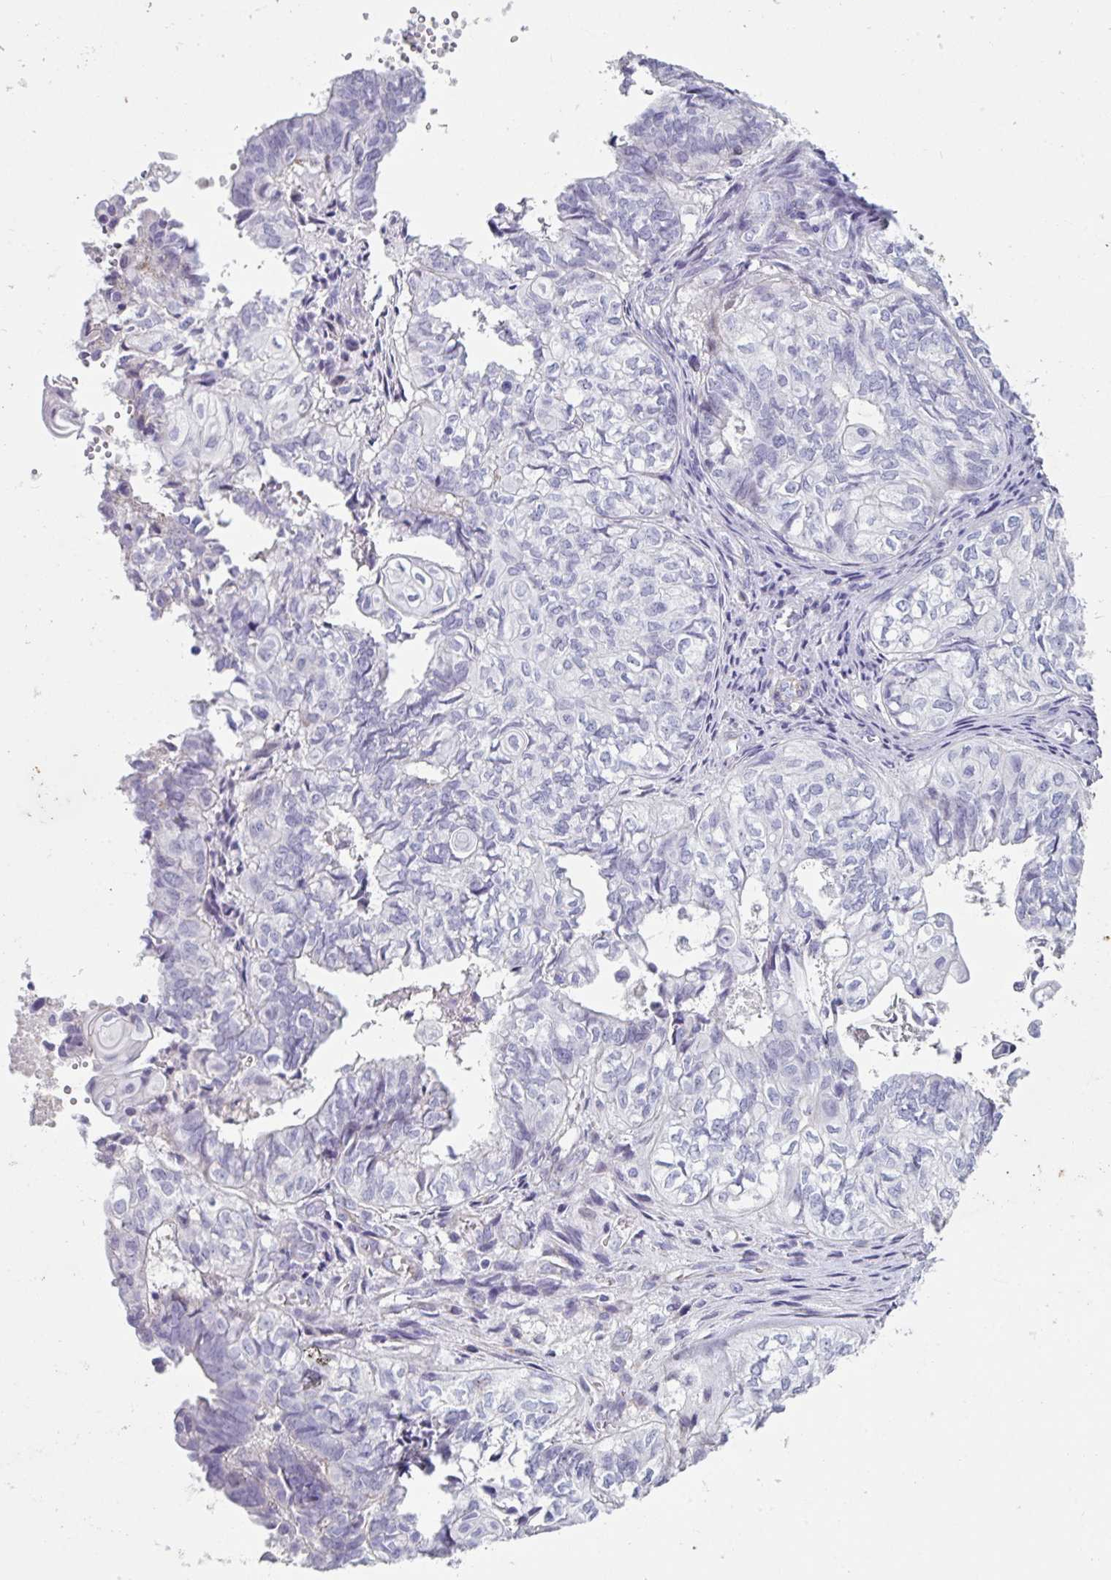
{"staining": {"intensity": "negative", "quantity": "none", "location": "none"}, "tissue": "ovarian cancer", "cell_type": "Tumor cells", "image_type": "cancer", "snomed": [{"axis": "morphology", "description": "Carcinoma, endometroid"}, {"axis": "topography", "description": "Ovary"}], "caption": "Immunohistochemistry (IHC) micrograph of human ovarian endometroid carcinoma stained for a protein (brown), which reveals no staining in tumor cells. (Stains: DAB (3,3'-diaminobenzidine) immunohistochemistry (IHC) with hematoxylin counter stain, Microscopy: brightfield microscopy at high magnification).", "gene": "OR5P3", "patient": {"sex": "female", "age": 64}}